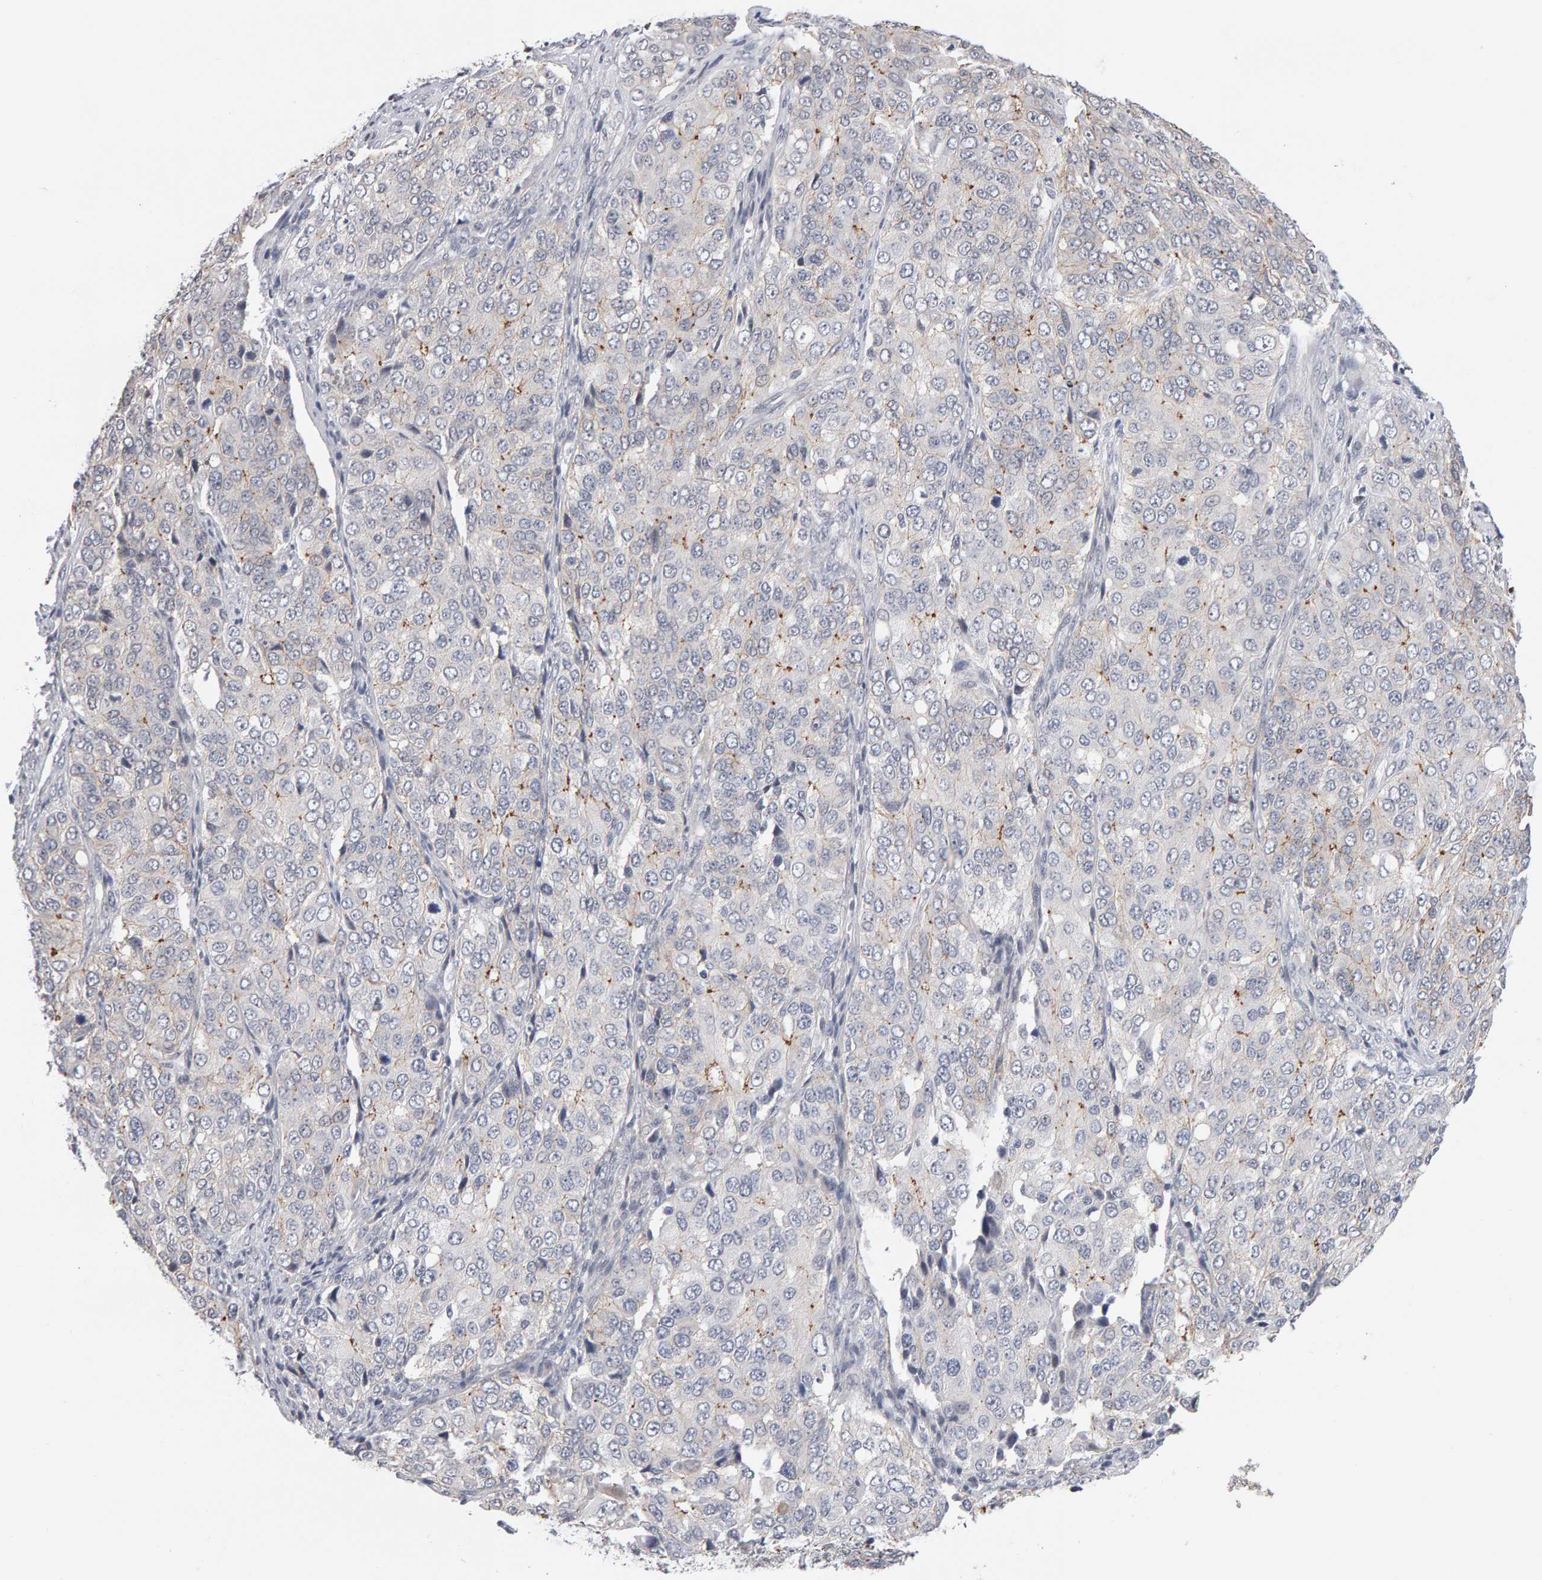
{"staining": {"intensity": "moderate", "quantity": "<25%", "location": "cytoplasmic/membranous"}, "tissue": "ovarian cancer", "cell_type": "Tumor cells", "image_type": "cancer", "snomed": [{"axis": "morphology", "description": "Carcinoma, endometroid"}, {"axis": "topography", "description": "Ovary"}], "caption": "Immunohistochemistry photomicrograph of human ovarian endometroid carcinoma stained for a protein (brown), which demonstrates low levels of moderate cytoplasmic/membranous staining in about <25% of tumor cells.", "gene": "HNF4A", "patient": {"sex": "female", "age": 51}}